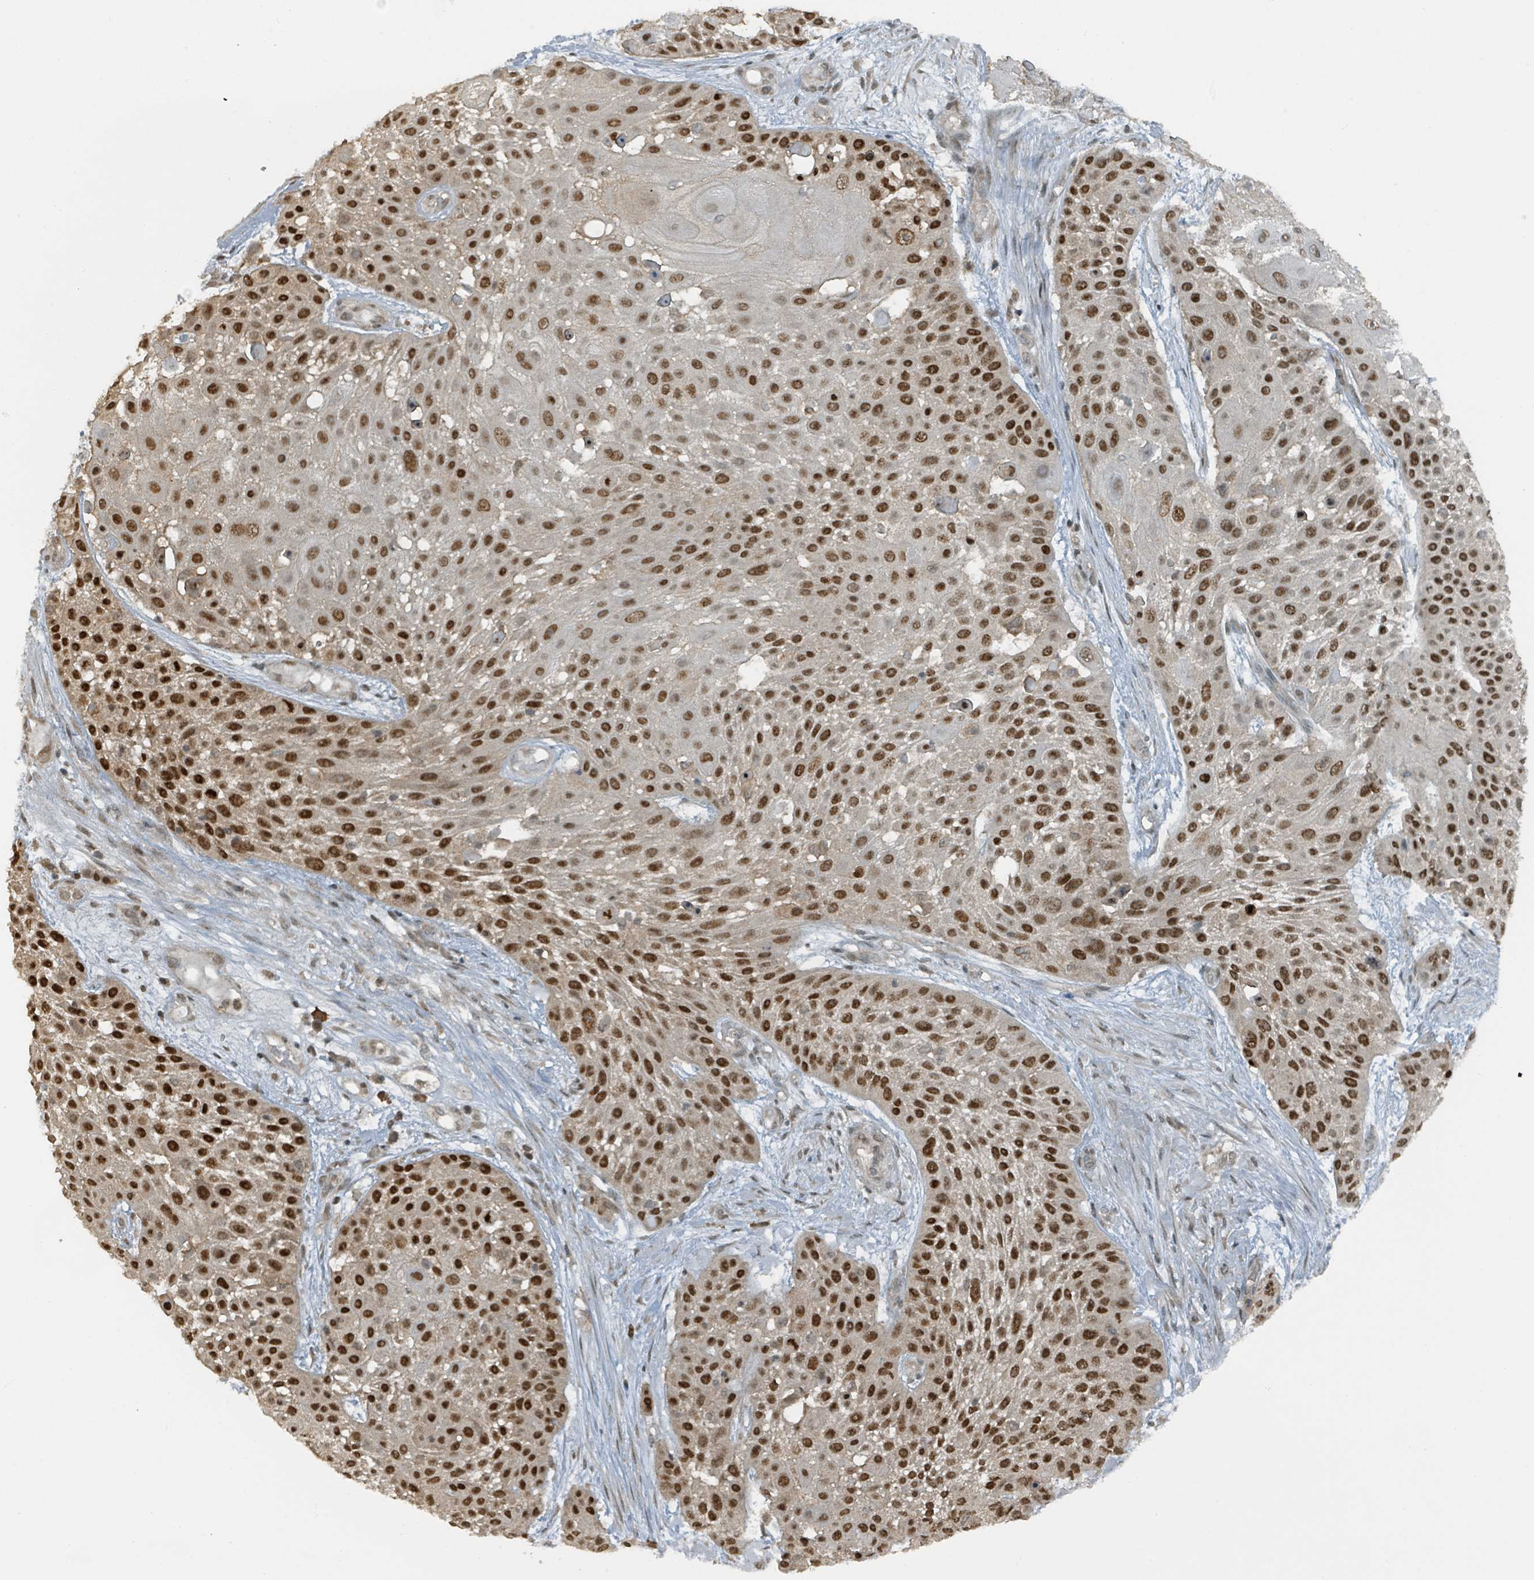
{"staining": {"intensity": "strong", "quantity": ">75%", "location": "nuclear"}, "tissue": "skin cancer", "cell_type": "Tumor cells", "image_type": "cancer", "snomed": [{"axis": "morphology", "description": "Squamous cell carcinoma, NOS"}, {"axis": "topography", "description": "Skin"}], "caption": "A histopathology image of human skin cancer (squamous cell carcinoma) stained for a protein shows strong nuclear brown staining in tumor cells. (DAB (3,3'-diaminobenzidine) IHC, brown staining for protein, blue staining for nuclei).", "gene": "PHIP", "patient": {"sex": "female", "age": 86}}